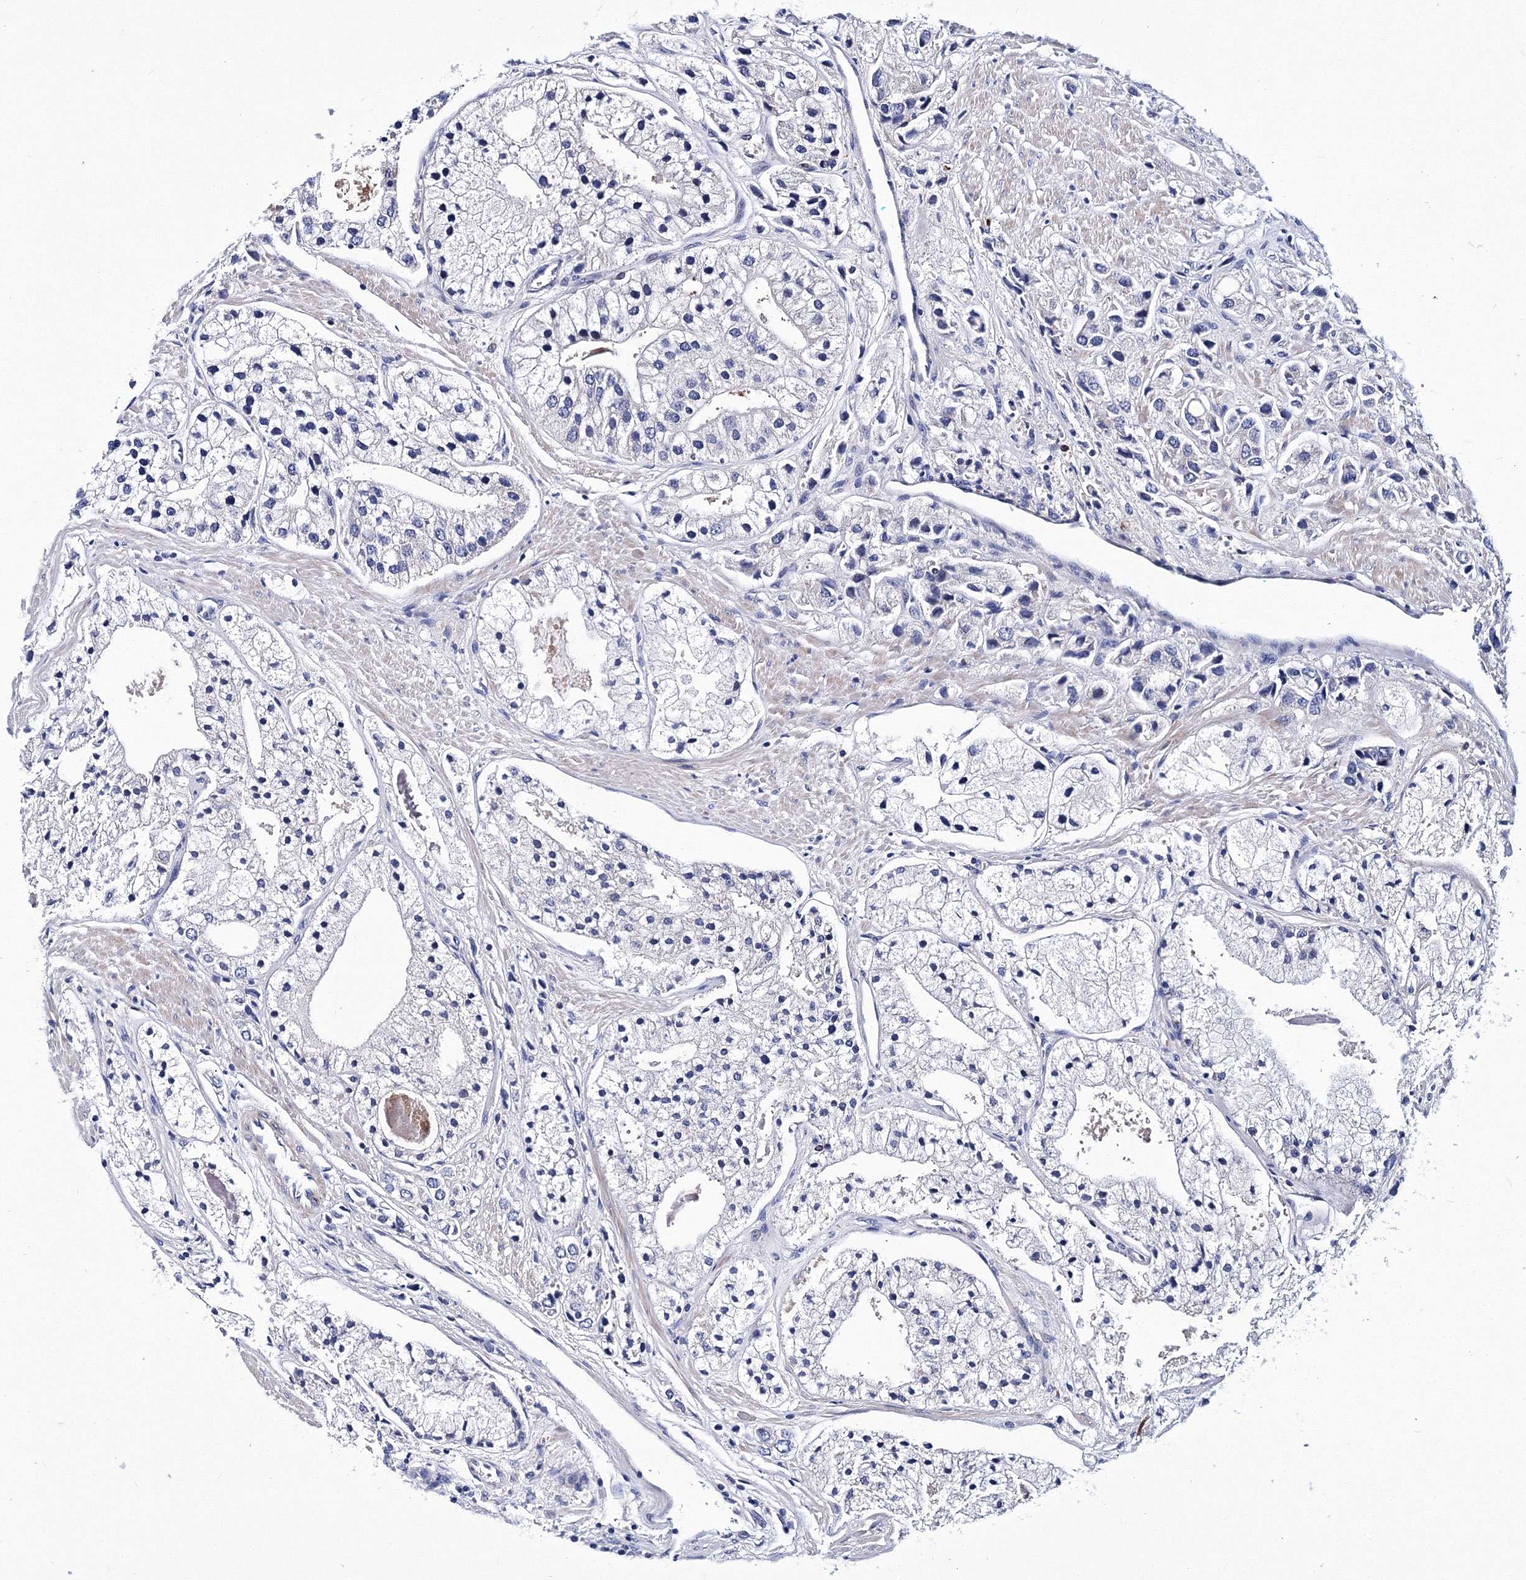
{"staining": {"intensity": "negative", "quantity": "none", "location": "none"}, "tissue": "prostate cancer", "cell_type": "Tumor cells", "image_type": "cancer", "snomed": [{"axis": "morphology", "description": "Adenocarcinoma, High grade"}, {"axis": "topography", "description": "Prostate"}], "caption": "Micrograph shows no protein positivity in tumor cells of prostate adenocarcinoma (high-grade) tissue.", "gene": "TRPM2", "patient": {"sex": "male", "age": 50}}